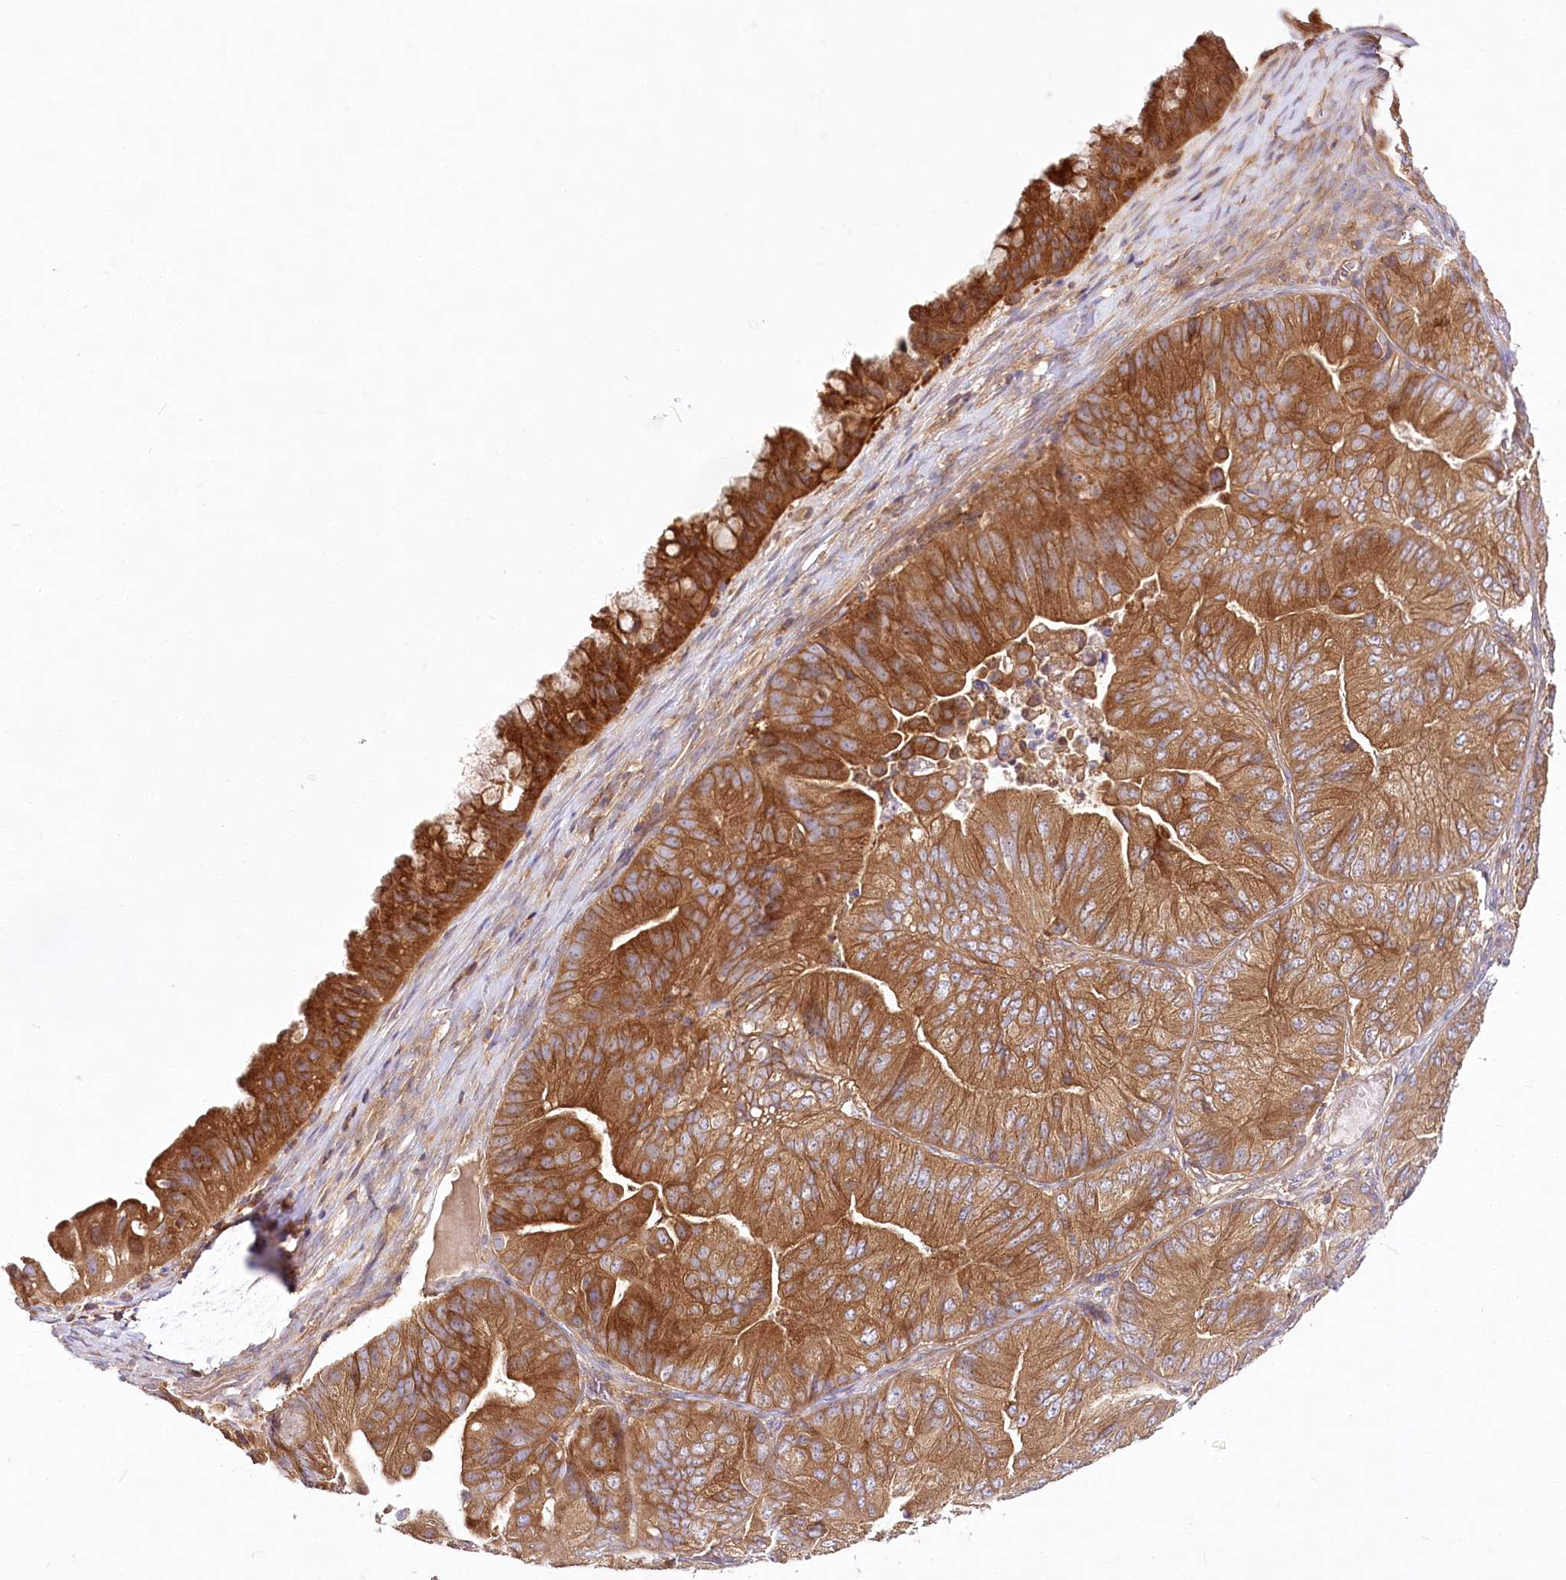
{"staining": {"intensity": "moderate", "quantity": ">75%", "location": "cytoplasmic/membranous"}, "tissue": "ovarian cancer", "cell_type": "Tumor cells", "image_type": "cancer", "snomed": [{"axis": "morphology", "description": "Cystadenocarcinoma, mucinous, NOS"}, {"axis": "topography", "description": "Ovary"}], "caption": "Immunohistochemistry staining of ovarian mucinous cystadenocarcinoma, which demonstrates medium levels of moderate cytoplasmic/membranous positivity in approximately >75% of tumor cells indicating moderate cytoplasmic/membranous protein expression. The staining was performed using DAB (brown) for protein detection and nuclei were counterstained in hematoxylin (blue).", "gene": "ABRAXAS2", "patient": {"sex": "female", "age": 61}}